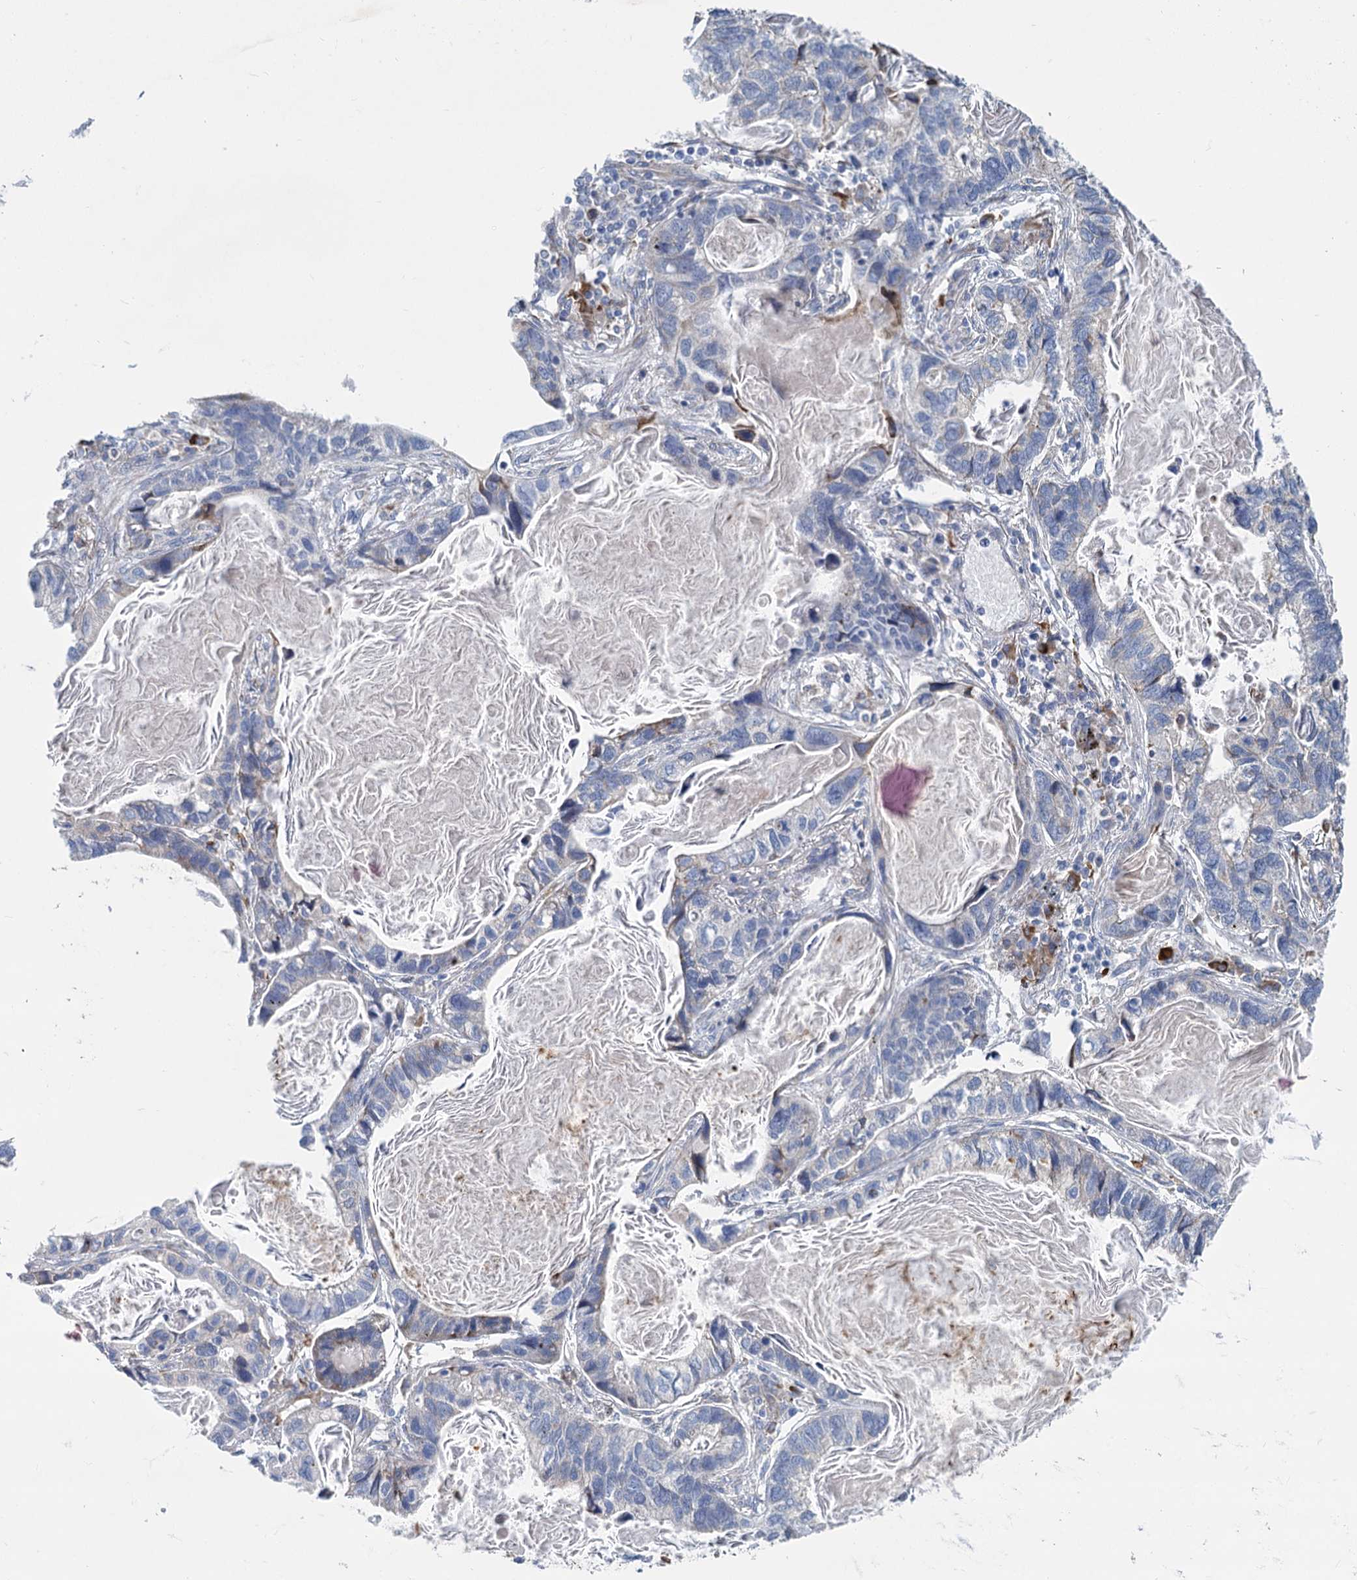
{"staining": {"intensity": "negative", "quantity": "none", "location": "none"}, "tissue": "lung cancer", "cell_type": "Tumor cells", "image_type": "cancer", "snomed": [{"axis": "morphology", "description": "Adenocarcinoma, NOS"}, {"axis": "topography", "description": "Lung"}], "caption": "The IHC micrograph has no significant staining in tumor cells of lung cancer (adenocarcinoma) tissue.", "gene": "PRSS35", "patient": {"sex": "male", "age": 67}}